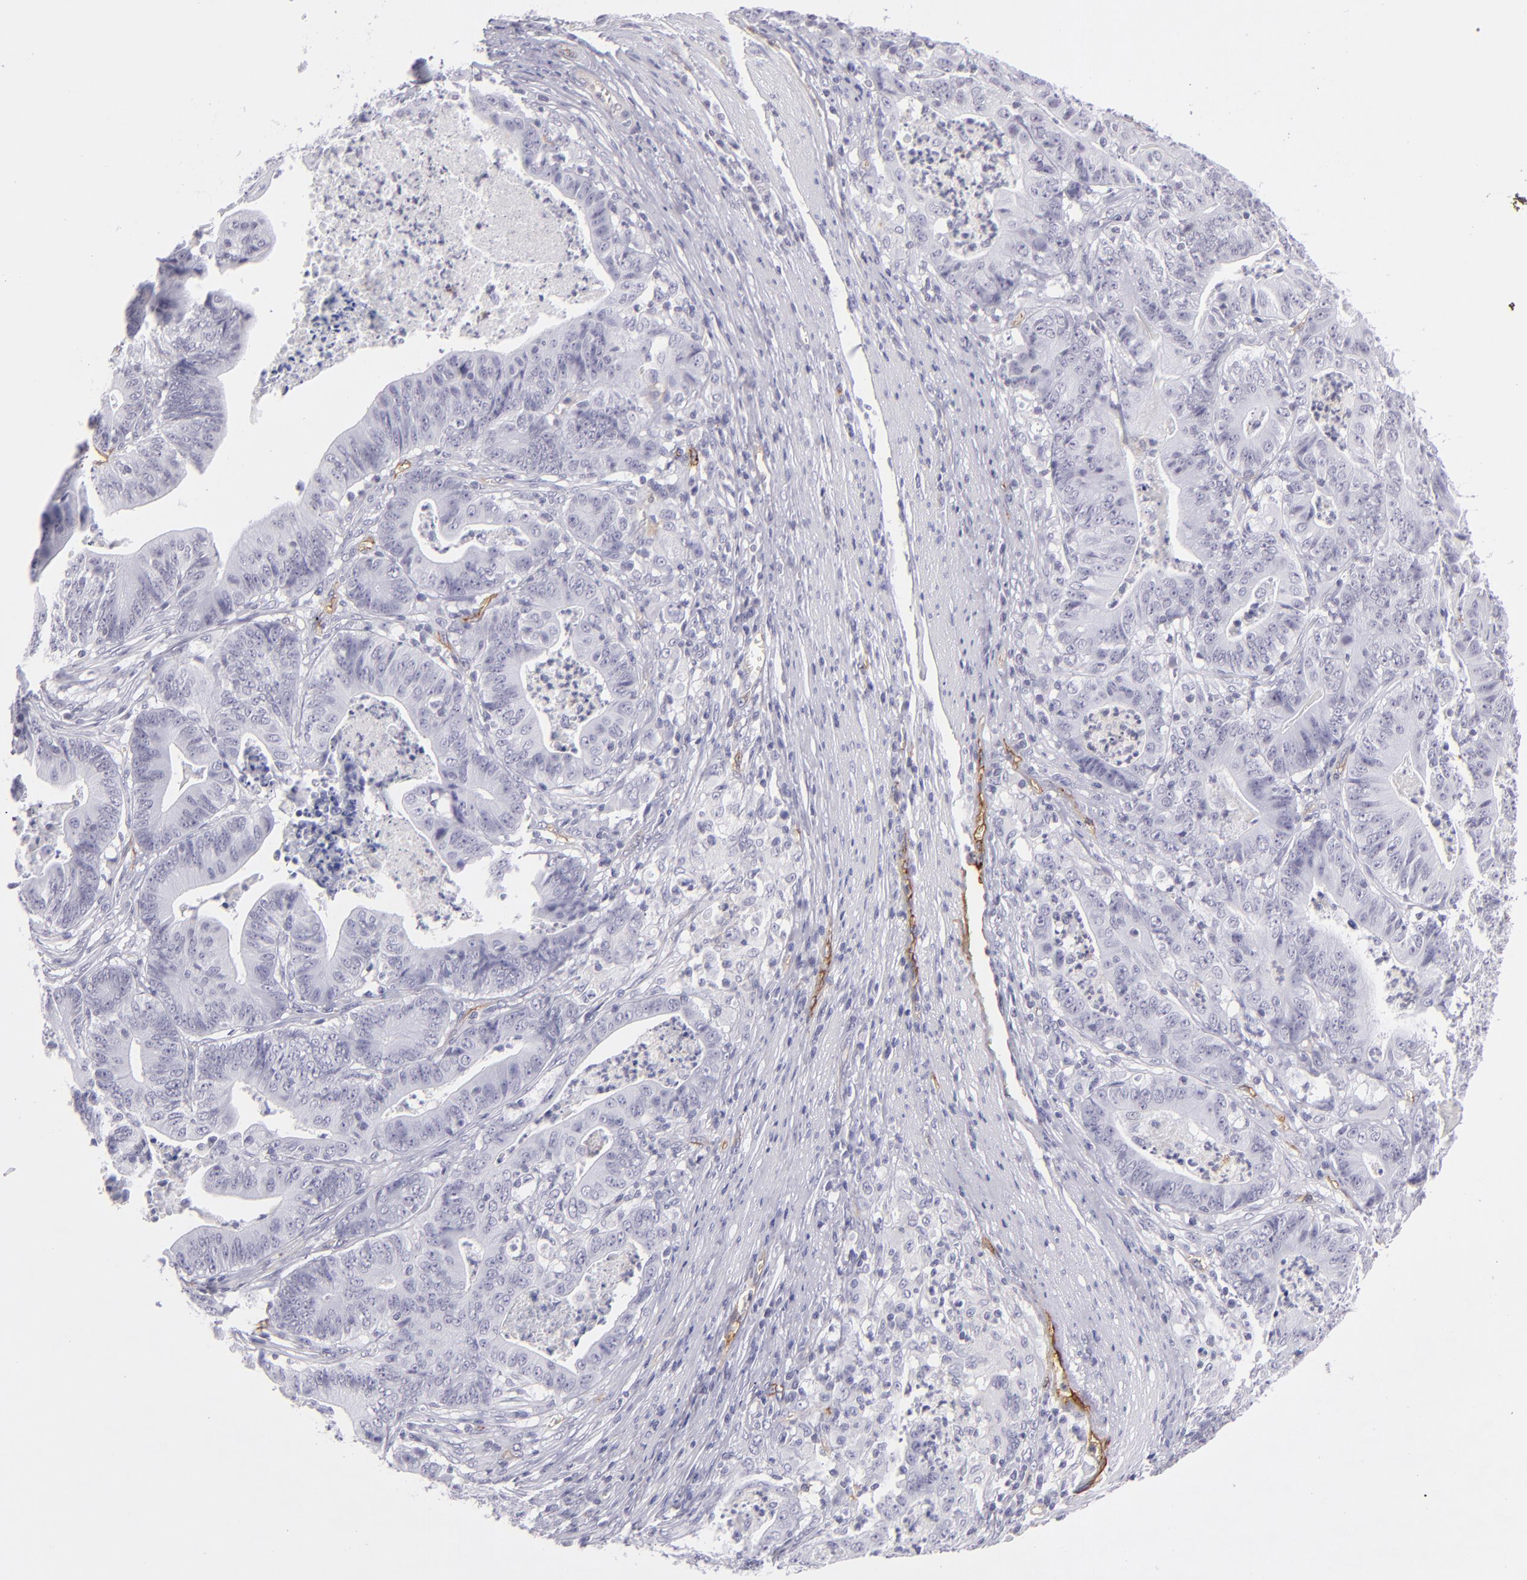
{"staining": {"intensity": "negative", "quantity": "none", "location": "none"}, "tissue": "stomach cancer", "cell_type": "Tumor cells", "image_type": "cancer", "snomed": [{"axis": "morphology", "description": "Adenocarcinoma, NOS"}, {"axis": "topography", "description": "Stomach, lower"}], "caption": "This is an immunohistochemistry image of human stomach adenocarcinoma. There is no expression in tumor cells.", "gene": "THBD", "patient": {"sex": "female", "age": 86}}